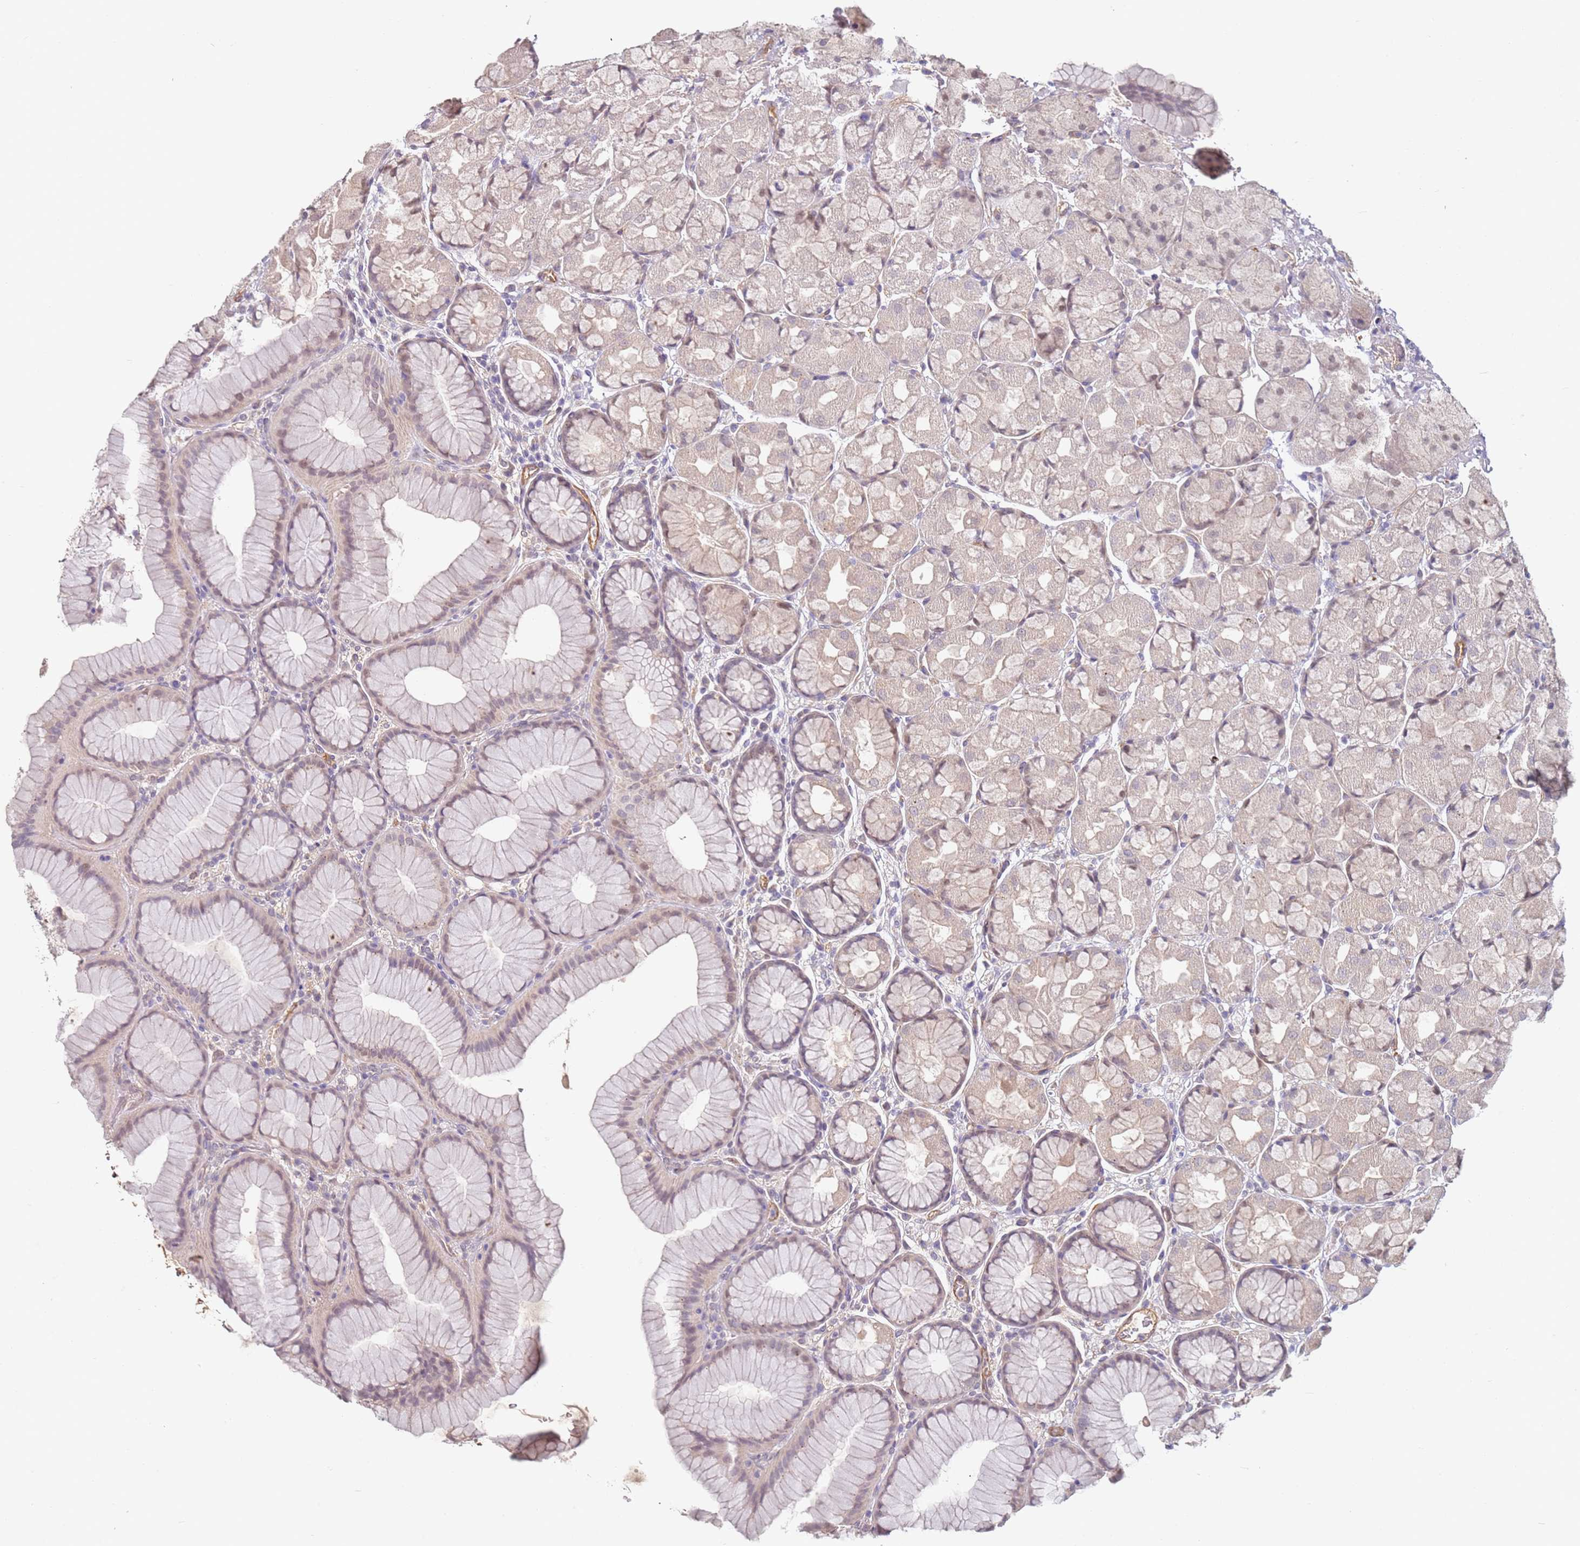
{"staining": {"intensity": "weak", "quantity": "25%-75%", "location": "cytoplasmic/membranous,nuclear"}, "tissue": "stomach", "cell_type": "Glandular cells", "image_type": "normal", "snomed": [{"axis": "morphology", "description": "Normal tissue, NOS"}, {"axis": "topography", "description": "Stomach"}], "caption": "Weak cytoplasmic/membranous,nuclear protein staining is identified in approximately 25%-75% of glandular cells in stomach. (DAB = brown stain, brightfield microscopy at high magnification).", "gene": "WDR93", "patient": {"sex": "male", "age": 57}}